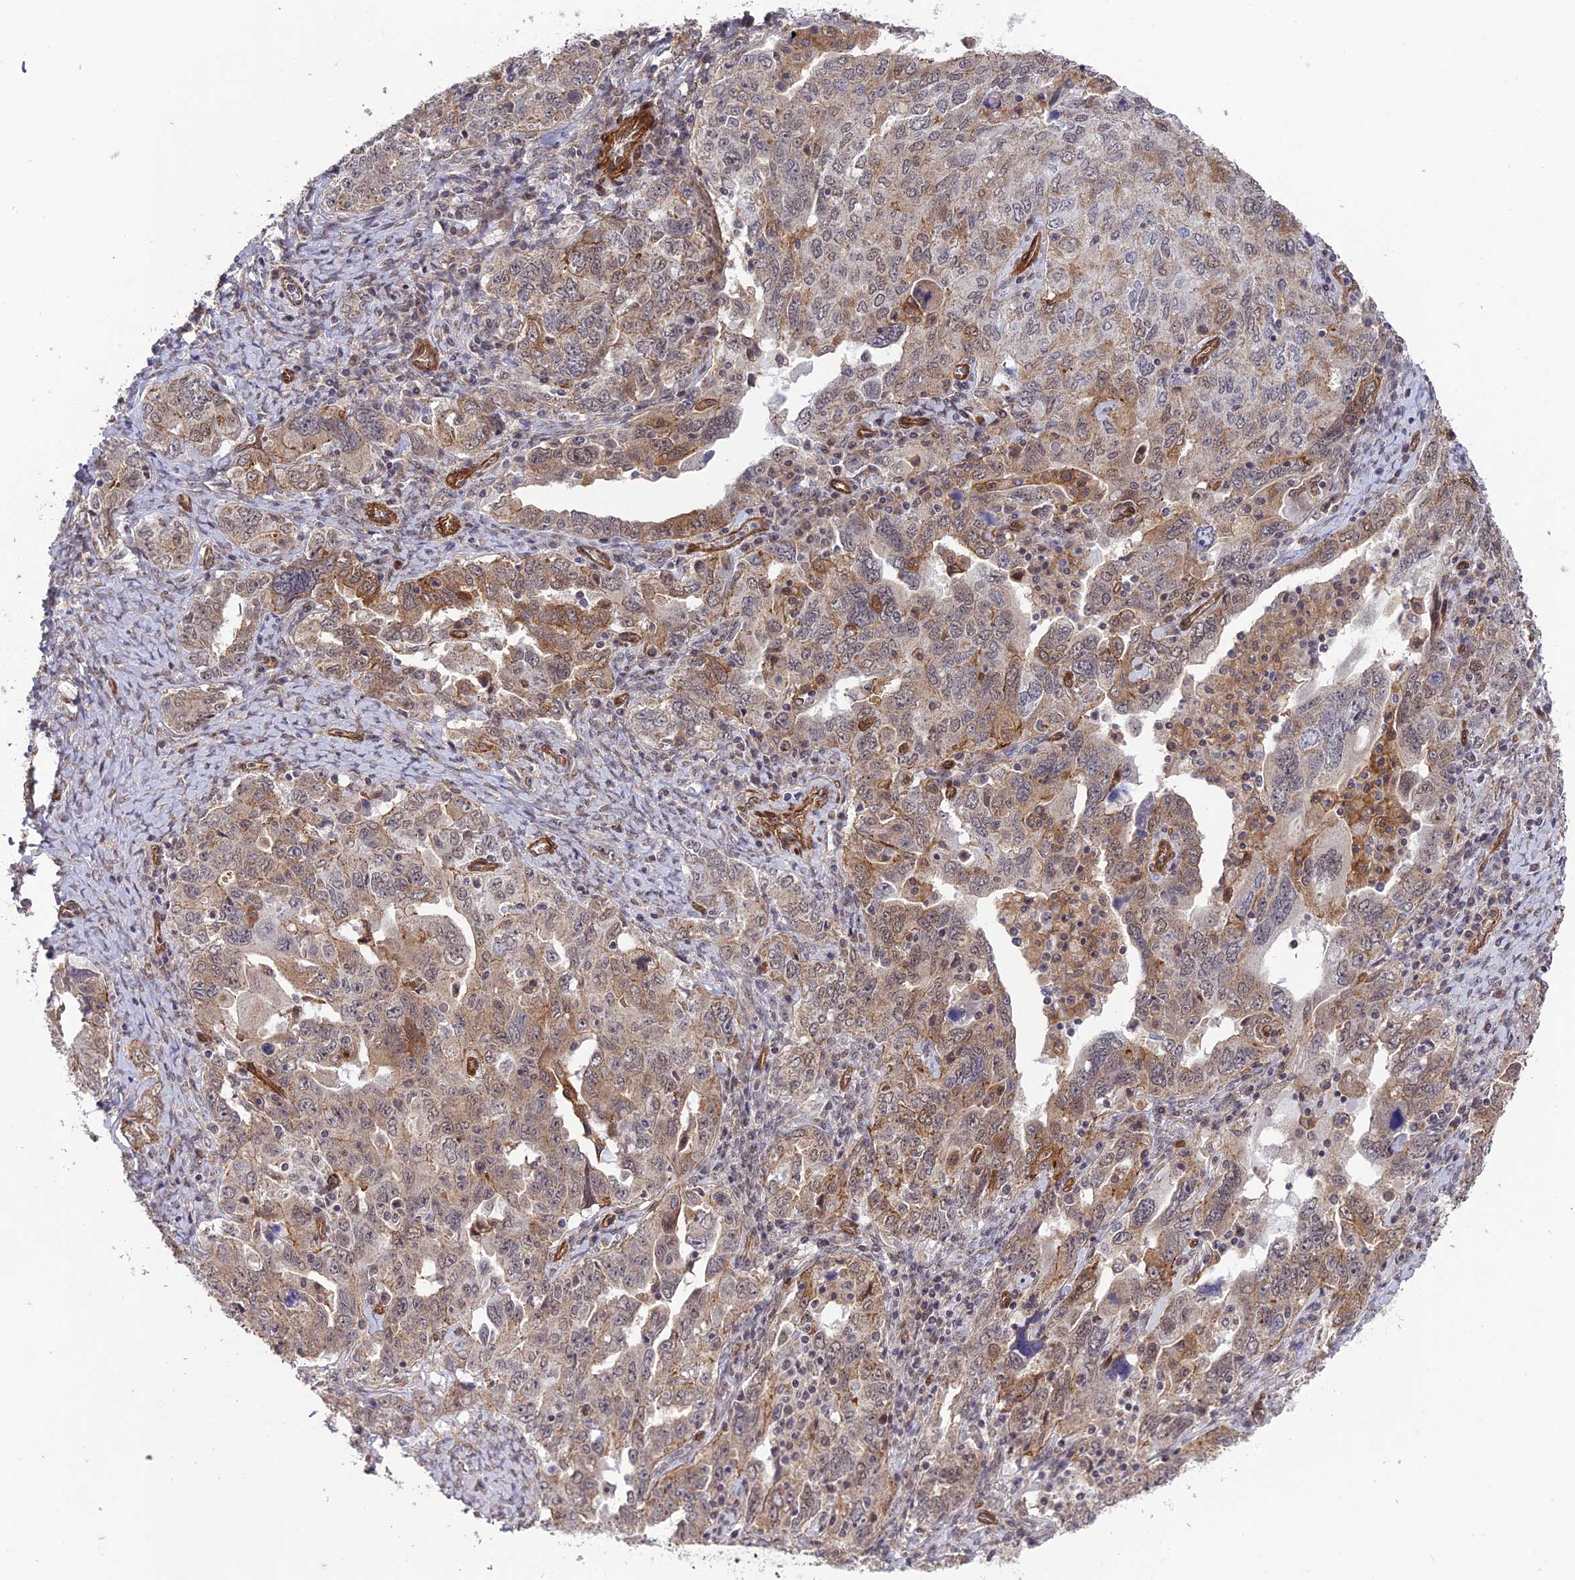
{"staining": {"intensity": "weak", "quantity": "25%-75%", "location": "cytoplasmic/membranous"}, "tissue": "ovarian cancer", "cell_type": "Tumor cells", "image_type": "cancer", "snomed": [{"axis": "morphology", "description": "Carcinoma, endometroid"}, {"axis": "topography", "description": "Ovary"}], "caption": "About 25%-75% of tumor cells in endometroid carcinoma (ovarian) exhibit weak cytoplasmic/membranous protein expression as visualized by brown immunohistochemical staining.", "gene": "TNS1", "patient": {"sex": "female", "age": 62}}